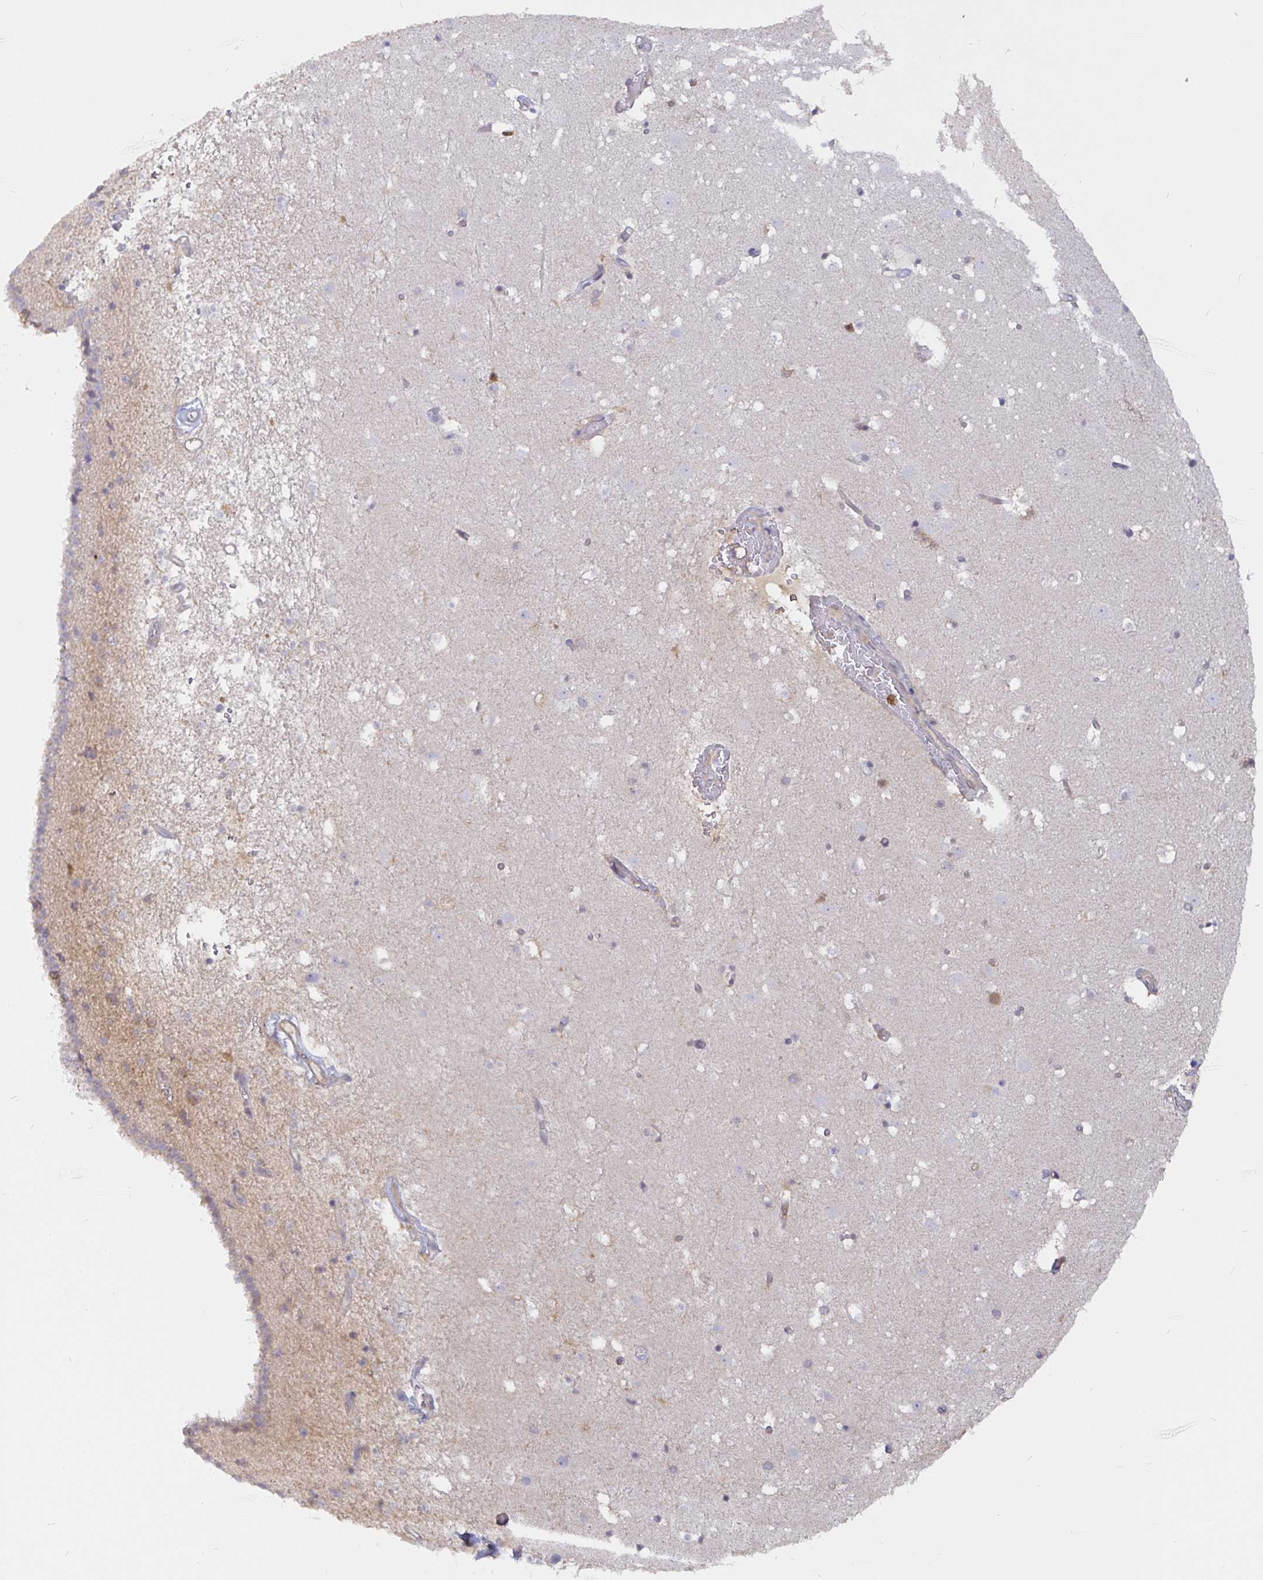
{"staining": {"intensity": "negative", "quantity": "none", "location": "none"}, "tissue": "caudate", "cell_type": "Glial cells", "image_type": "normal", "snomed": [{"axis": "morphology", "description": "Normal tissue, NOS"}, {"axis": "topography", "description": "Lateral ventricle wall"}], "caption": "Immunohistochemistry (IHC) histopathology image of normal human caudate stained for a protein (brown), which displays no expression in glial cells.", "gene": "L3HYPDH", "patient": {"sex": "male", "age": 37}}